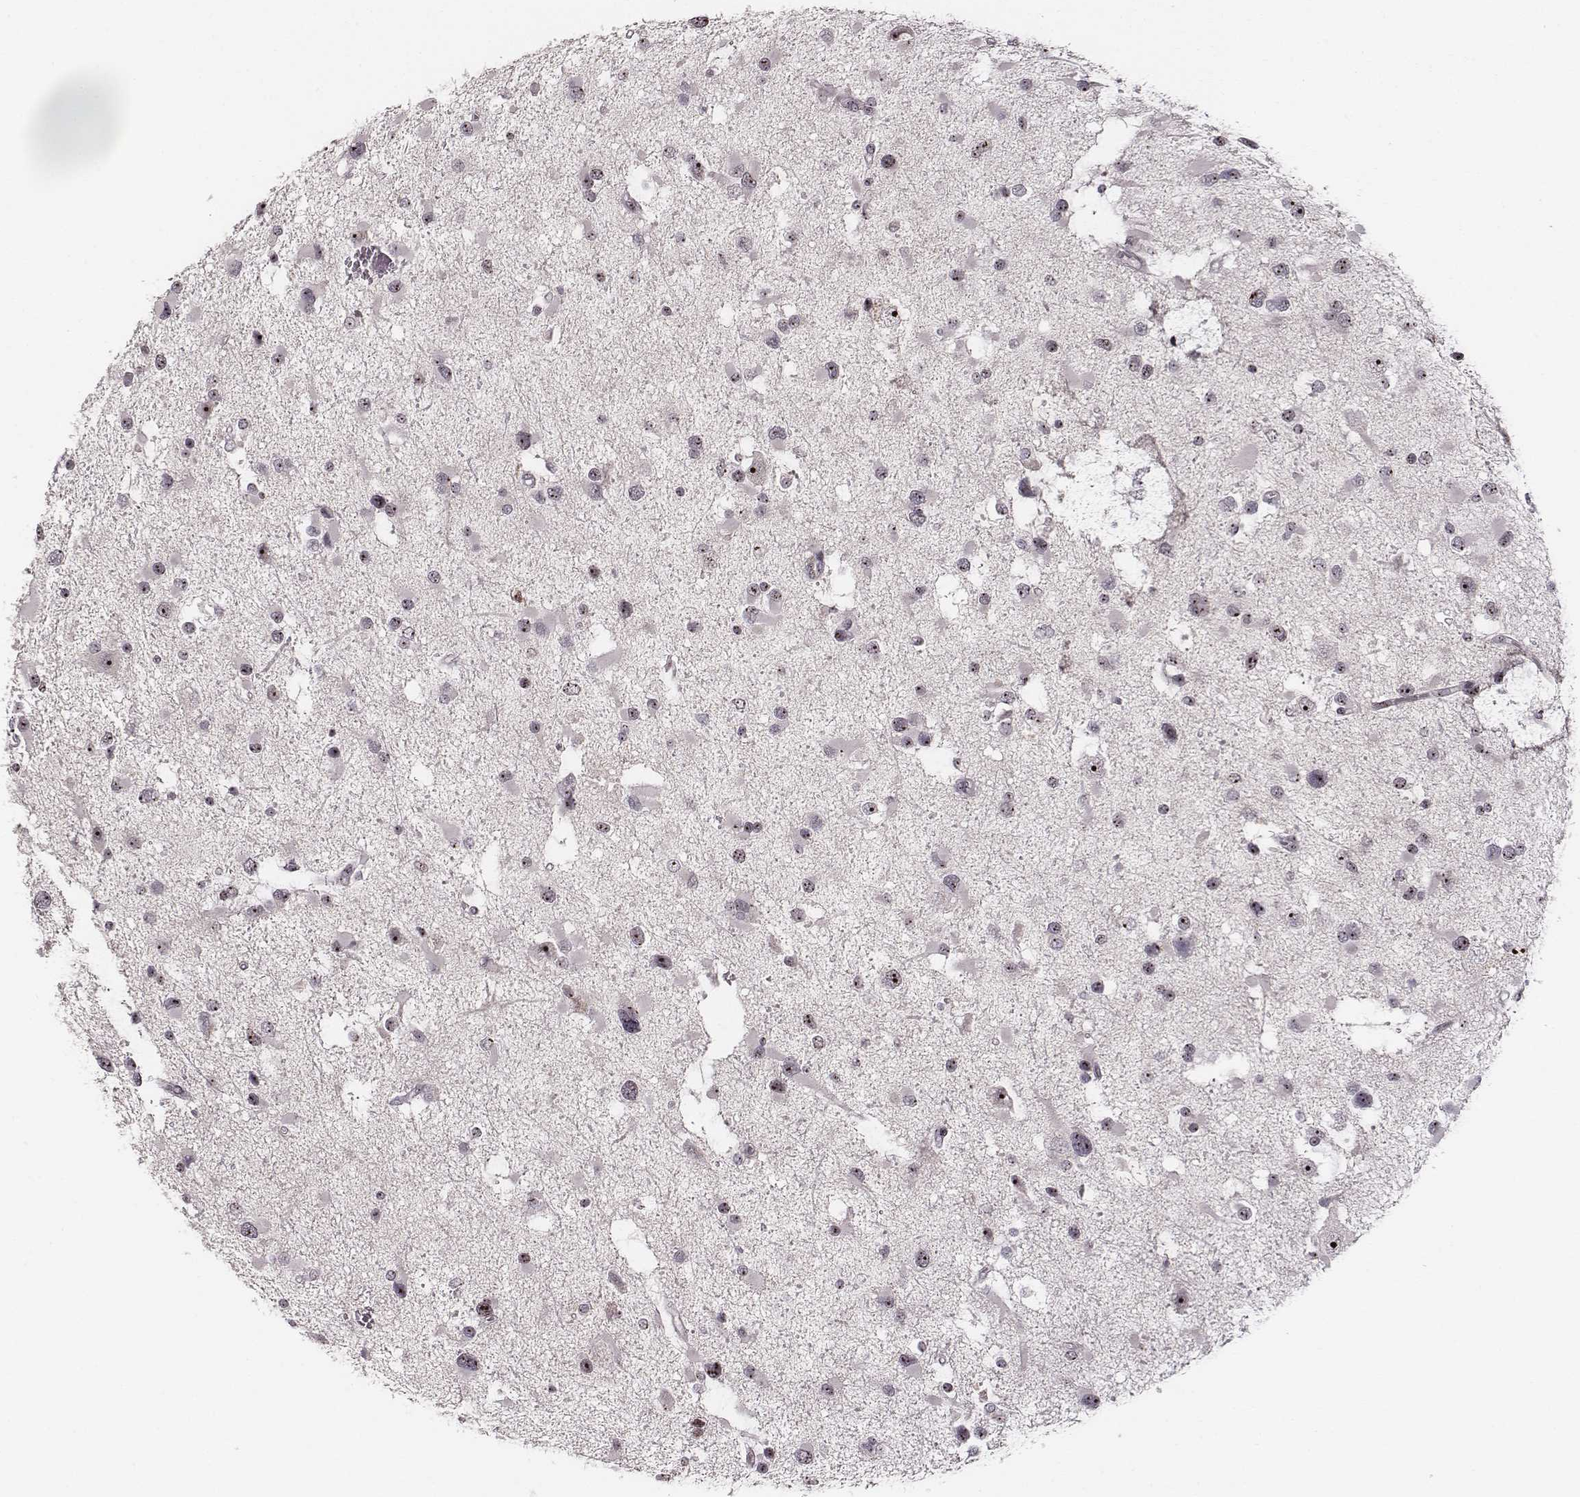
{"staining": {"intensity": "moderate", "quantity": ">75%", "location": "nuclear"}, "tissue": "glioma", "cell_type": "Tumor cells", "image_type": "cancer", "snomed": [{"axis": "morphology", "description": "Glioma, malignant, Low grade"}, {"axis": "topography", "description": "Brain"}], "caption": "Tumor cells display medium levels of moderate nuclear positivity in about >75% of cells in human glioma. (DAB IHC with brightfield microscopy, high magnification).", "gene": "NOP56", "patient": {"sex": "female", "age": 32}}